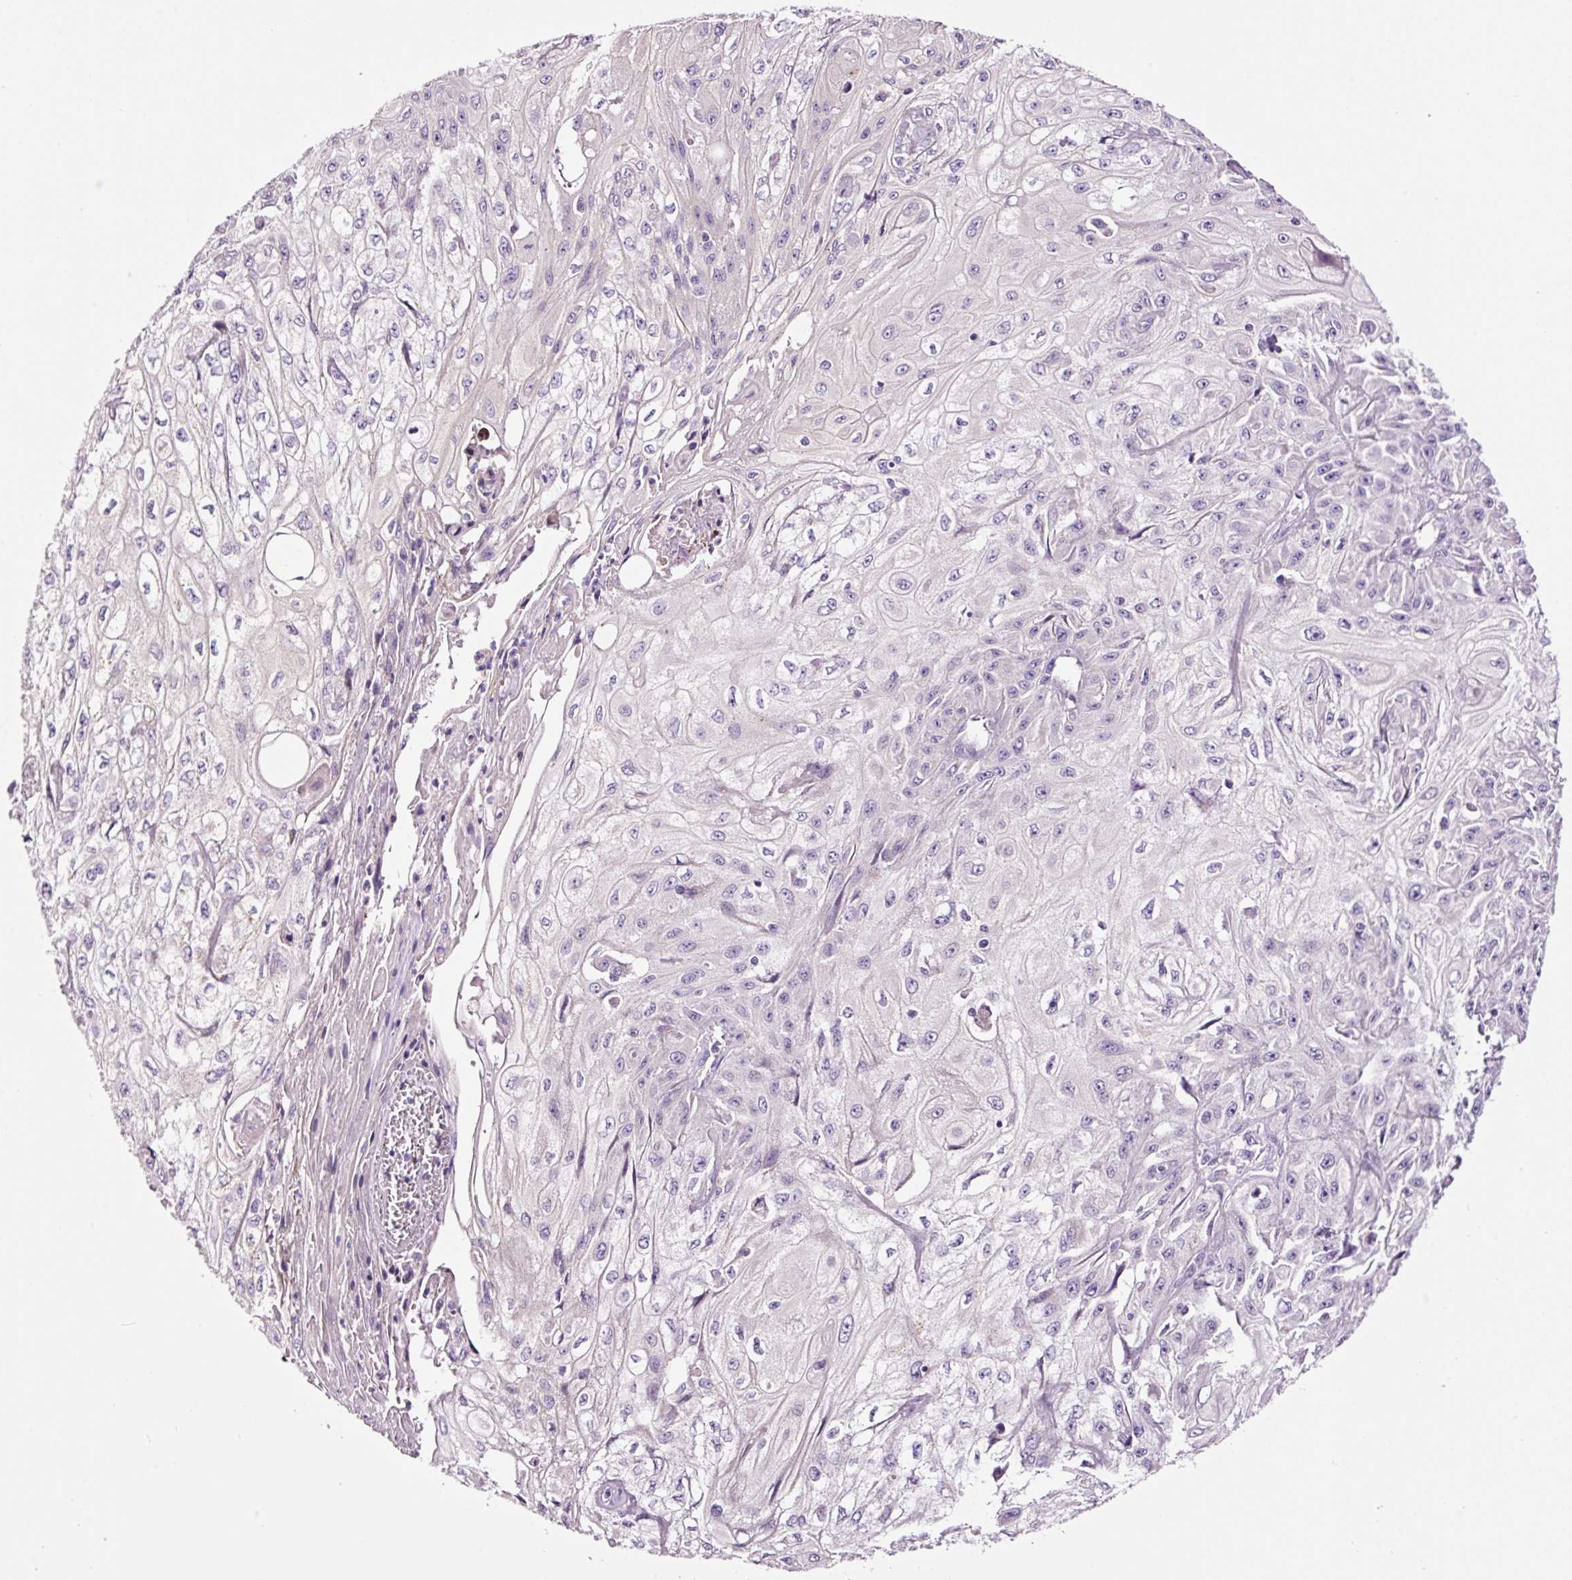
{"staining": {"intensity": "negative", "quantity": "none", "location": "none"}, "tissue": "skin cancer", "cell_type": "Tumor cells", "image_type": "cancer", "snomed": [{"axis": "morphology", "description": "Squamous cell carcinoma, NOS"}, {"axis": "morphology", "description": "Squamous cell carcinoma, metastatic, NOS"}, {"axis": "topography", "description": "Skin"}, {"axis": "topography", "description": "Lymph node"}], "caption": "The photomicrograph displays no staining of tumor cells in skin cancer.", "gene": "PAM", "patient": {"sex": "male", "age": 75}}